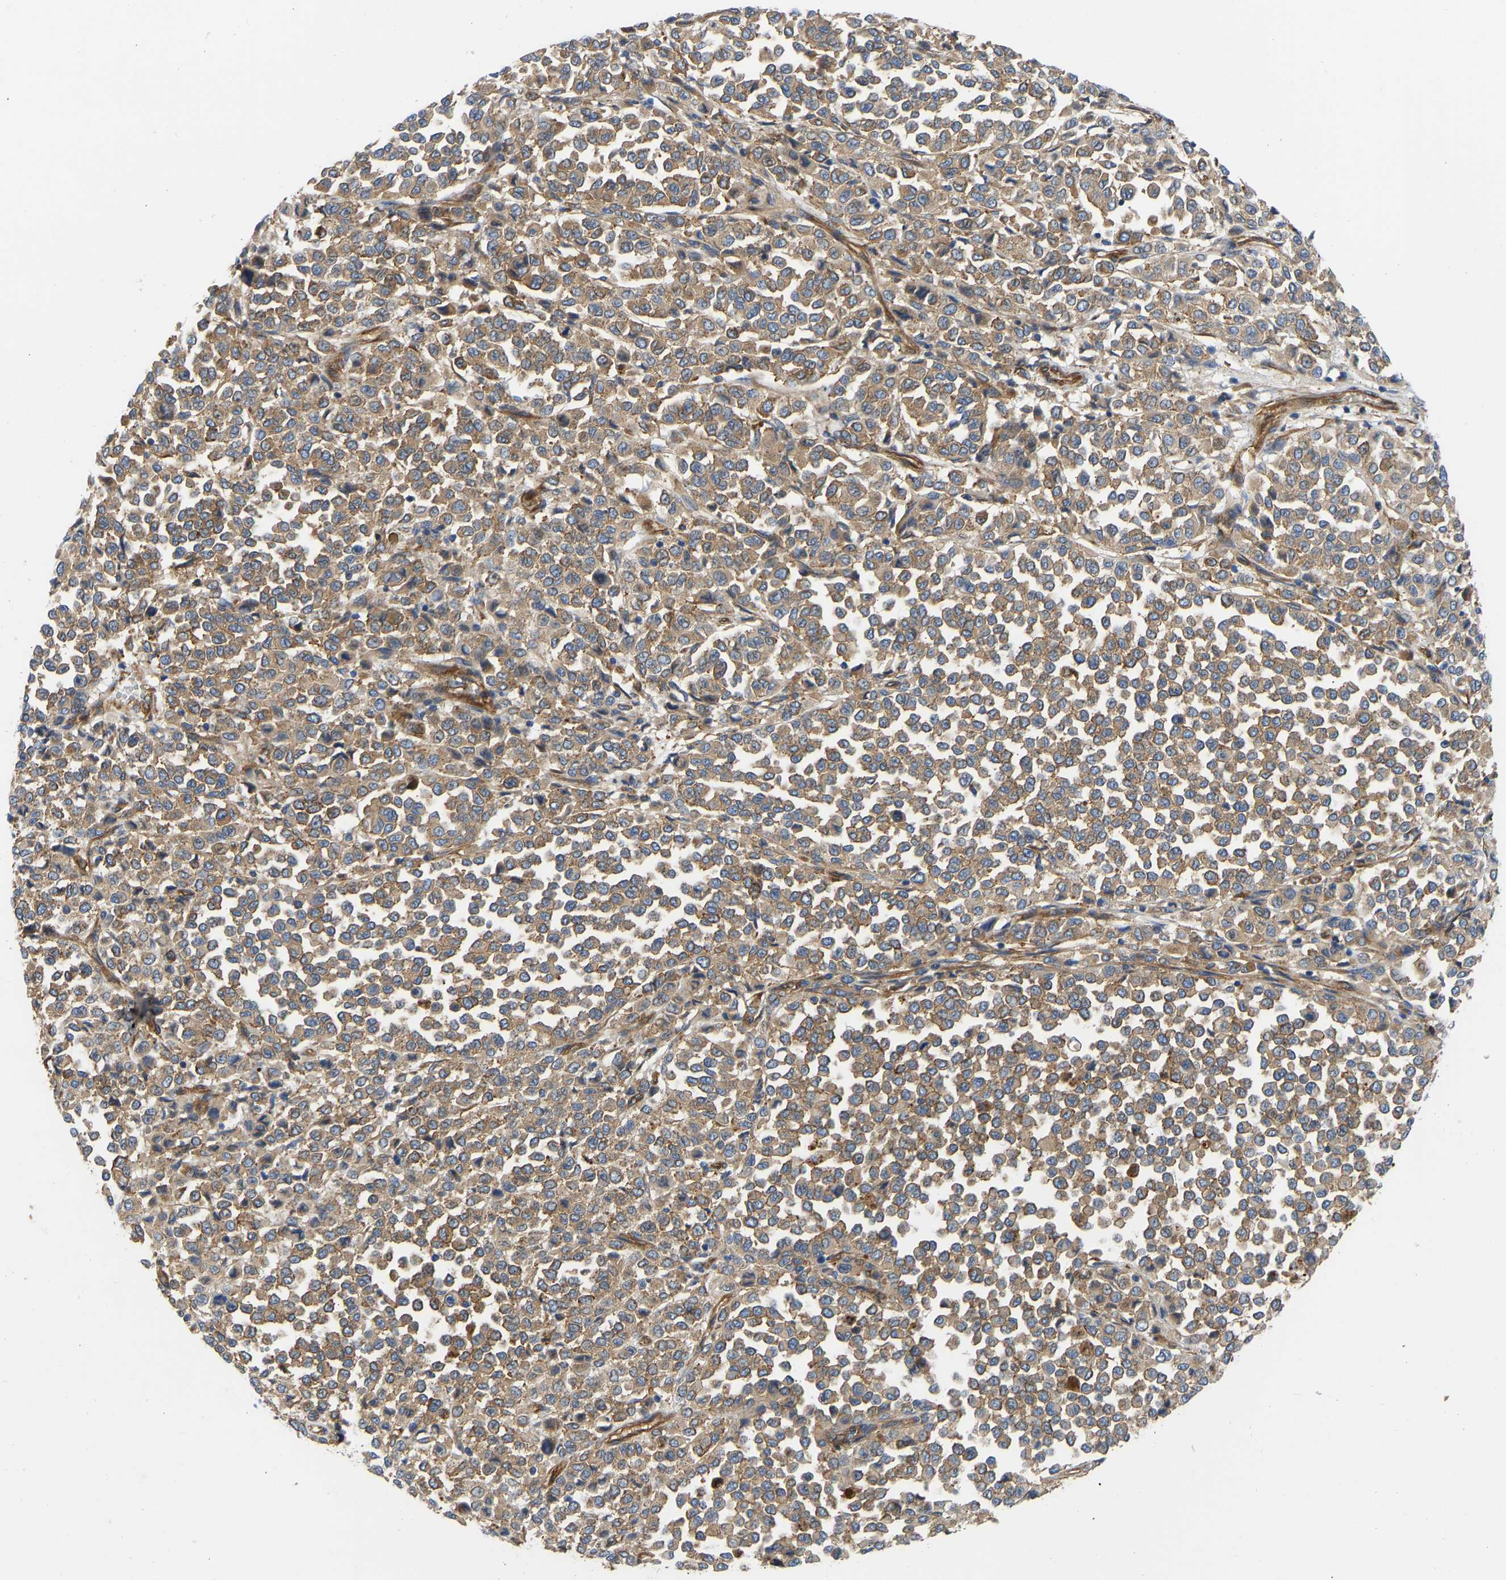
{"staining": {"intensity": "moderate", "quantity": ">75%", "location": "cytoplasmic/membranous"}, "tissue": "melanoma", "cell_type": "Tumor cells", "image_type": "cancer", "snomed": [{"axis": "morphology", "description": "Malignant melanoma, Metastatic site"}, {"axis": "topography", "description": "Pancreas"}], "caption": "Melanoma tissue demonstrates moderate cytoplasmic/membranous positivity in approximately >75% of tumor cells, visualized by immunohistochemistry.", "gene": "MYO1C", "patient": {"sex": "female", "age": 30}}